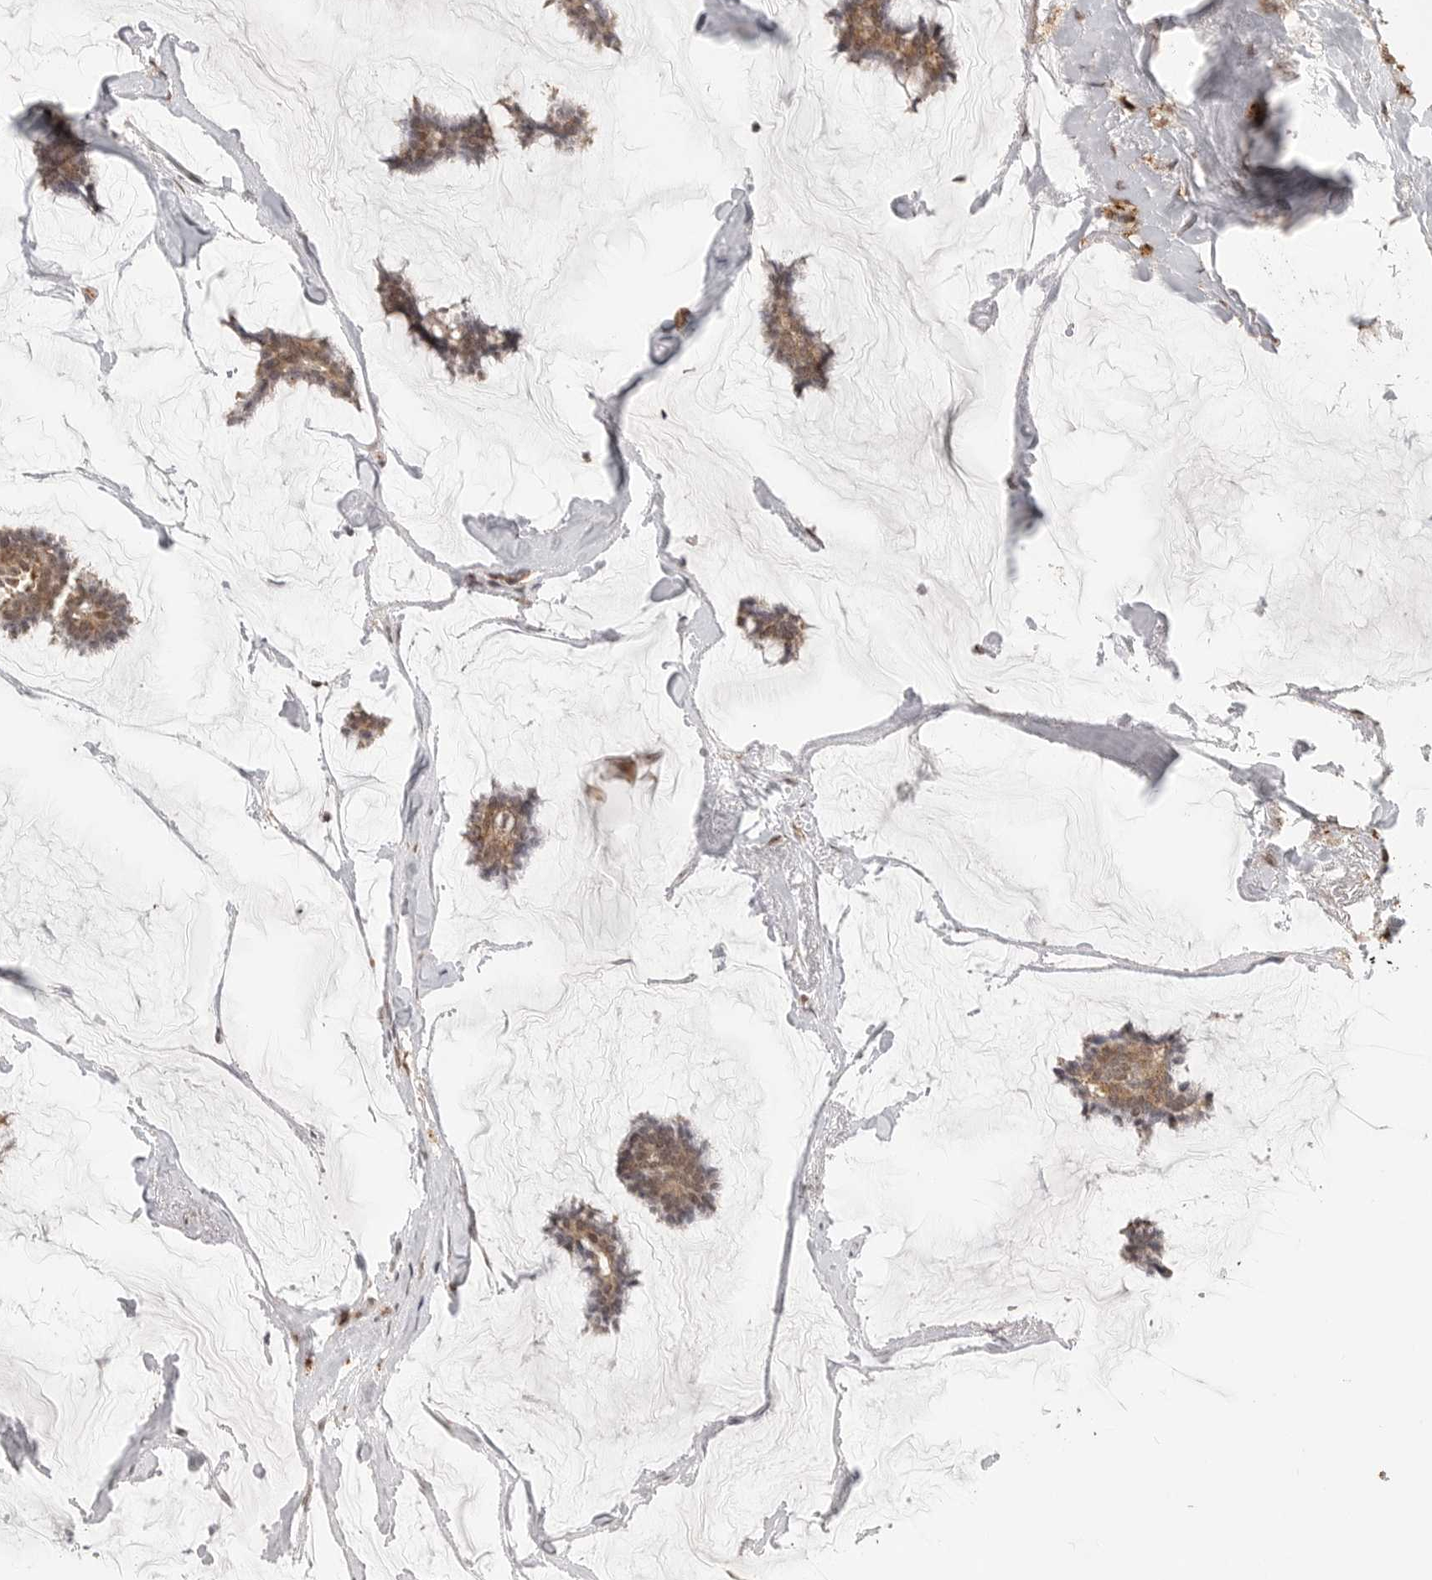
{"staining": {"intensity": "moderate", "quantity": ">75%", "location": "cytoplasmic/membranous"}, "tissue": "breast cancer", "cell_type": "Tumor cells", "image_type": "cancer", "snomed": [{"axis": "morphology", "description": "Duct carcinoma"}, {"axis": "topography", "description": "Breast"}], "caption": "Protein analysis of breast cancer tissue exhibits moderate cytoplasmic/membranous staining in about >75% of tumor cells.", "gene": "IDUA", "patient": {"sex": "female", "age": 93}}